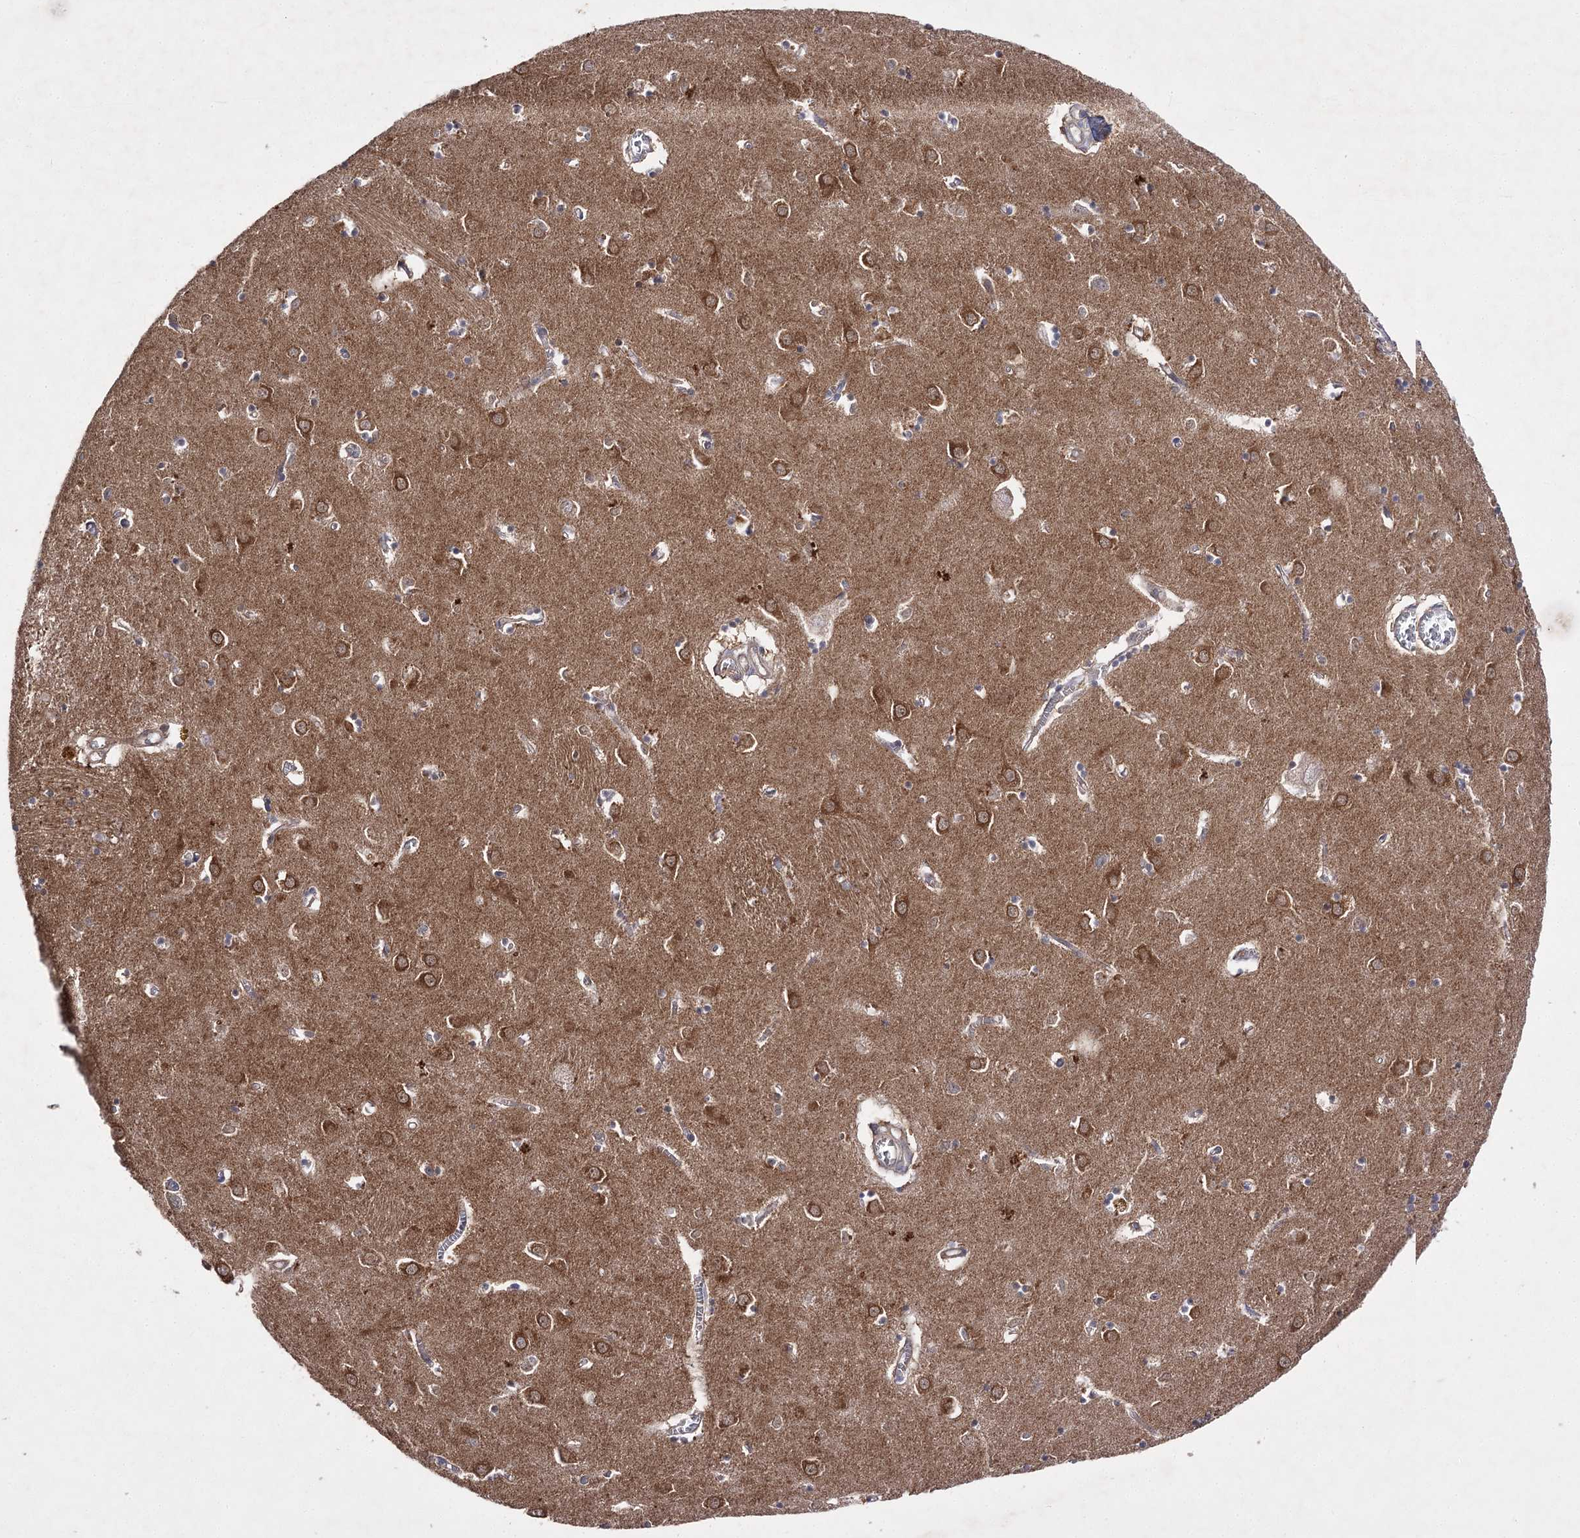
{"staining": {"intensity": "weak", "quantity": "25%-75%", "location": "cytoplasmic/membranous"}, "tissue": "caudate", "cell_type": "Glial cells", "image_type": "normal", "snomed": [{"axis": "morphology", "description": "Normal tissue, NOS"}, {"axis": "topography", "description": "Lateral ventricle wall"}], "caption": "Weak cytoplasmic/membranous staining is appreciated in about 25%-75% of glial cells in unremarkable caudate.", "gene": "BCR", "patient": {"sex": "male", "age": 70}}